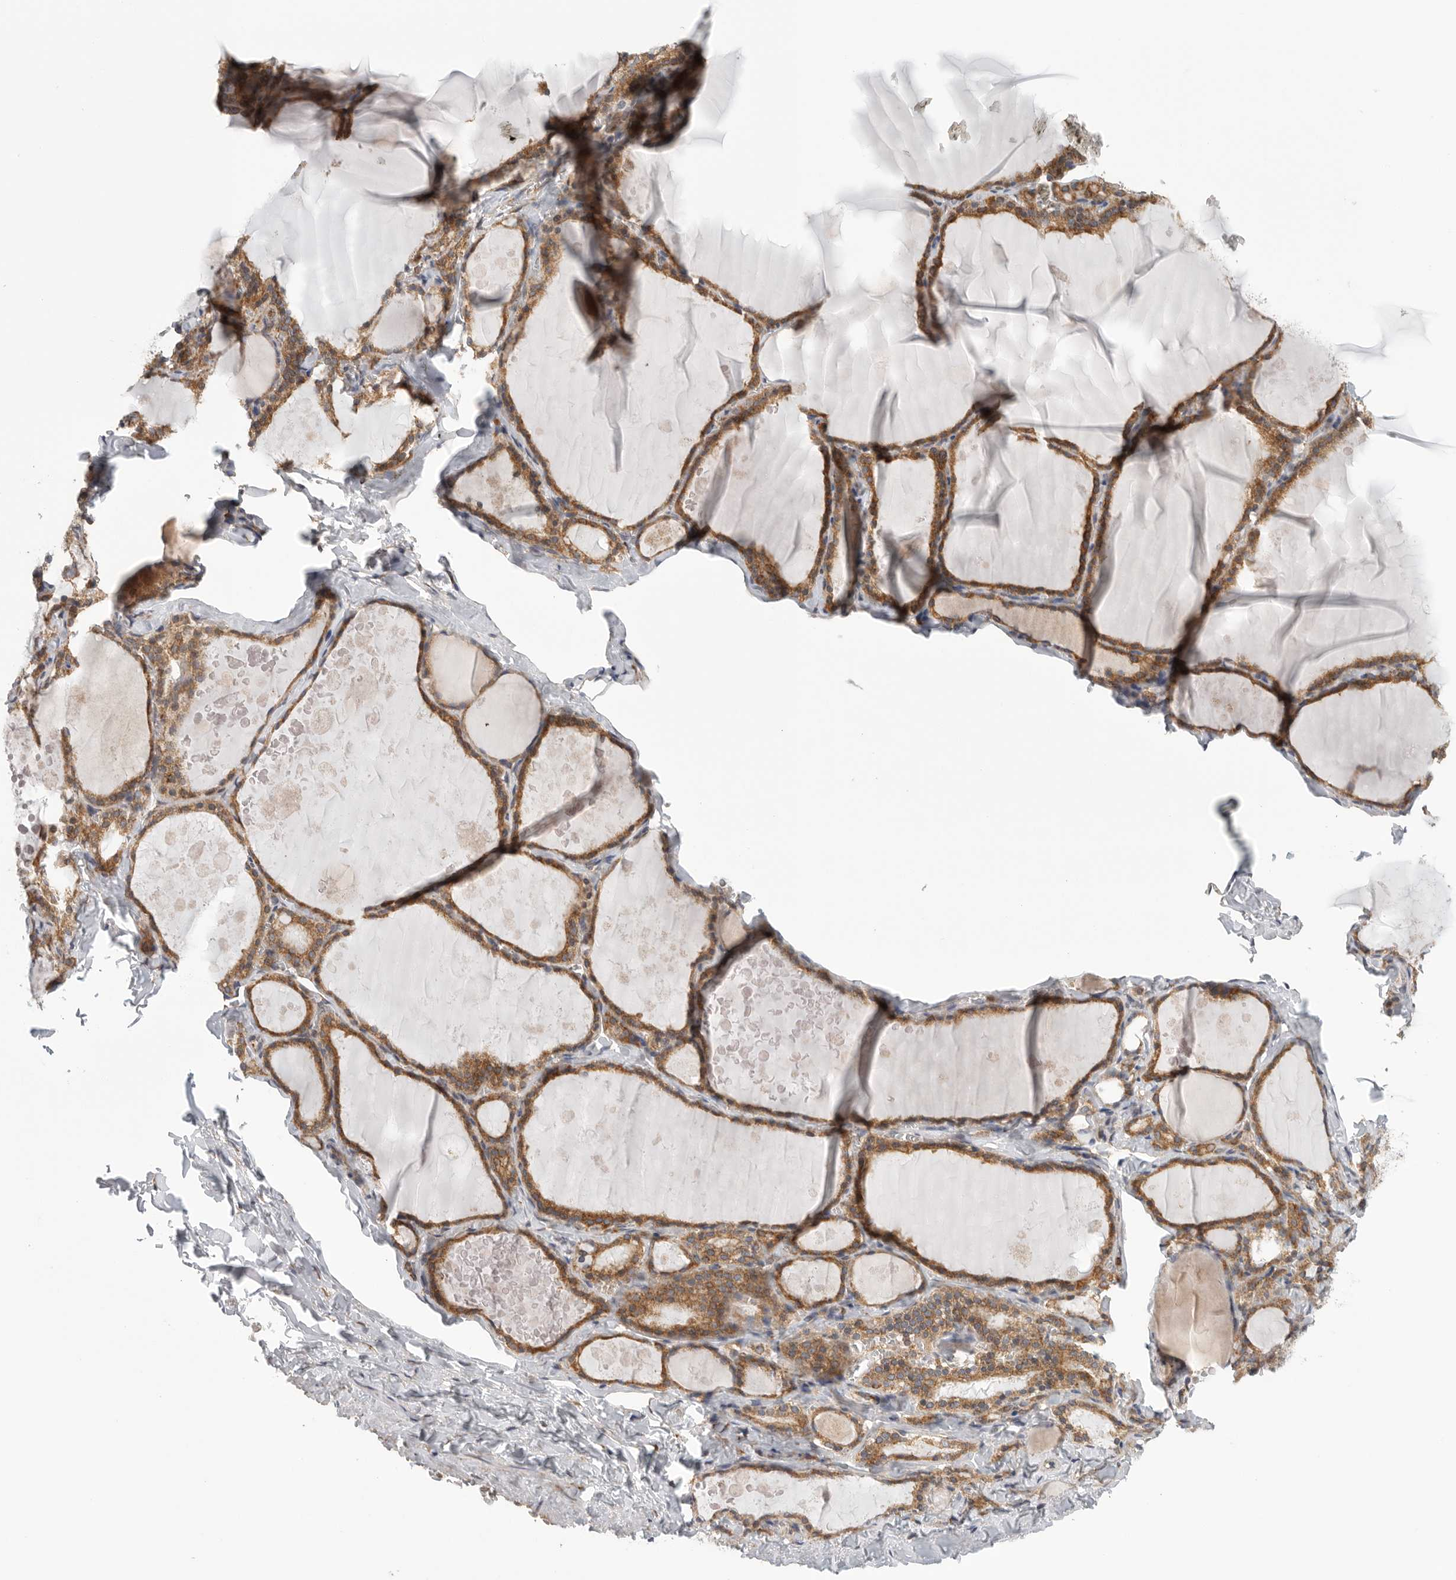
{"staining": {"intensity": "moderate", "quantity": ">75%", "location": "cytoplasmic/membranous"}, "tissue": "thyroid gland", "cell_type": "Glandular cells", "image_type": "normal", "snomed": [{"axis": "morphology", "description": "Normal tissue, NOS"}, {"axis": "topography", "description": "Thyroid gland"}], "caption": "This micrograph reveals immunohistochemistry staining of unremarkable thyroid gland, with medium moderate cytoplasmic/membranous staining in about >75% of glandular cells.", "gene": "FKBP8", "patient": {"sex": "male", "age": 56}}